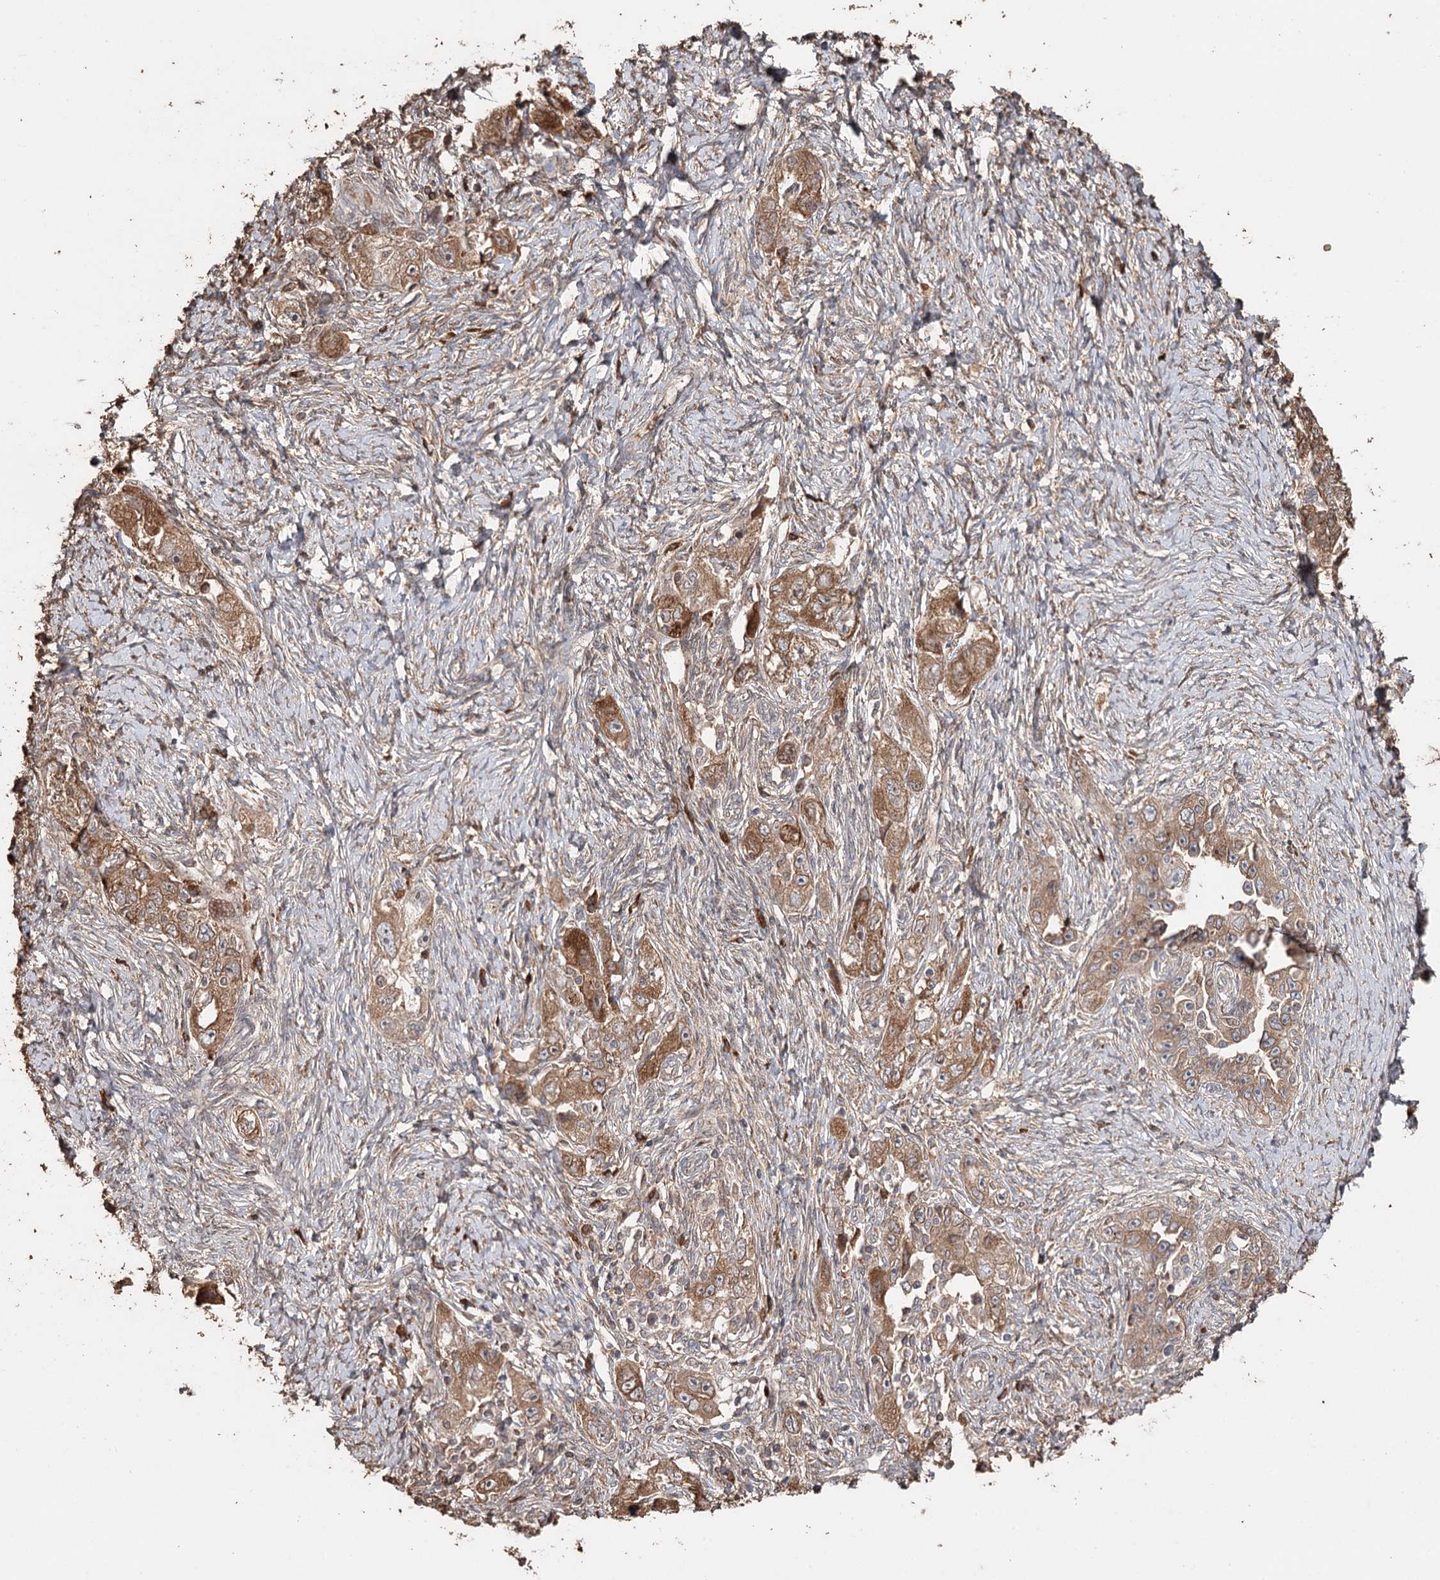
{"staining": {"intensity": "moderate", "quantity": ">75%", "location": "cytoplasmic/membranous"}, "tissue": "ovarian cancer", "cell_type": "Tumor cells", "image_type": "cancer", "snomed": [{"axis": "morphology", "description": "Carcinoma, NOS"}, {"axis": "morphology", "description": "Cystadenocarcinoma, serous, NOS"}, {"axis": "topography", "description": "Ovary"}], "caption": "Immunohistochemical staining of human carcinoma (ovarian) shows medium levels of moderate cytoplasmic/membranous expression in about >75% of tumor cells.", "gene": "SYVN1", "patient": {"sex": "female", "age": 69}}